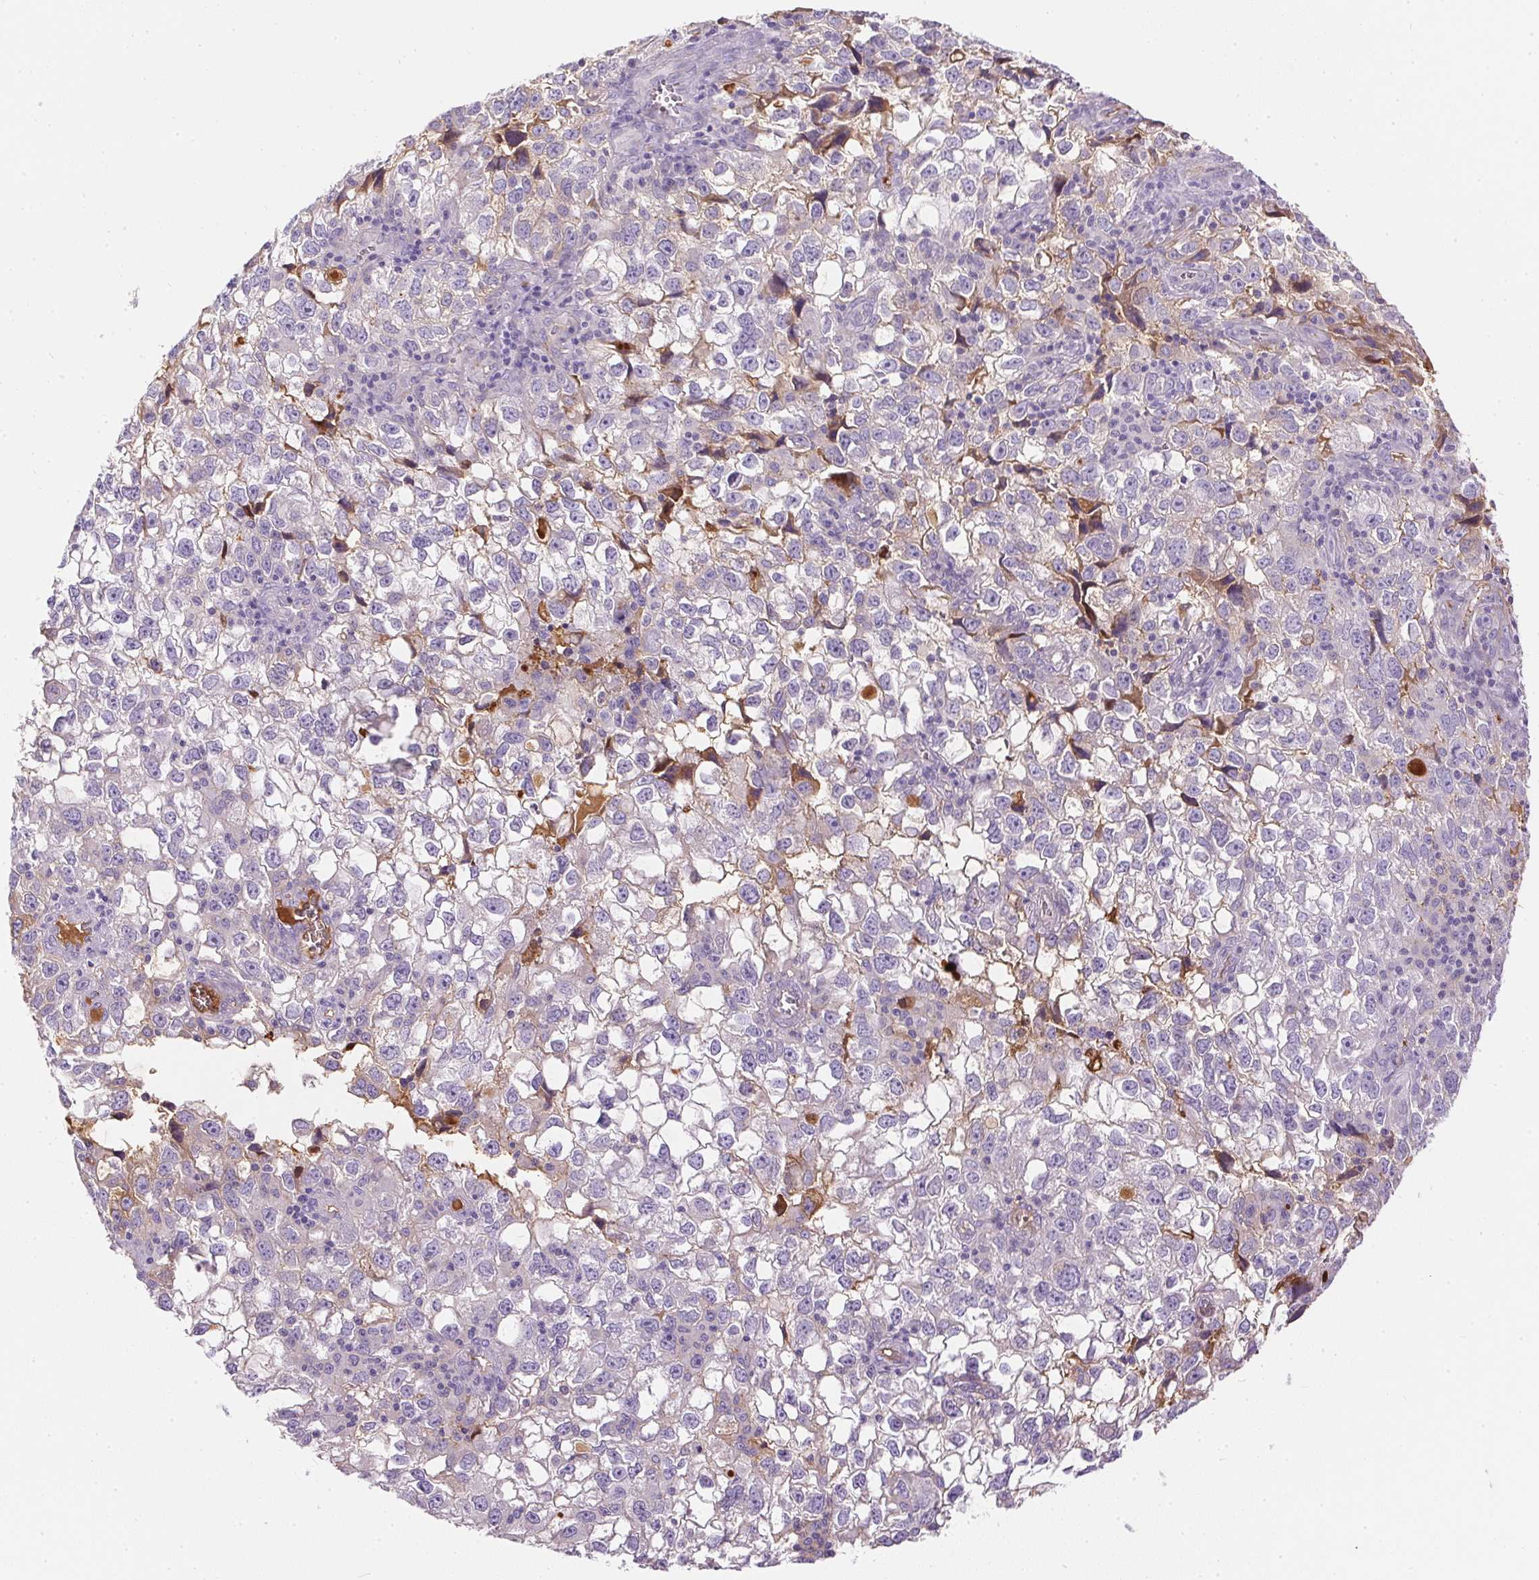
{"staining": {"intensity": "negative", "quantity": "none", "location": "none"}, "tissue": "cervical cancer", "cell_type": "Tumor cells", "image_type": "cancer", "snomed": [{"axis": "morphology", "description": "Squamous cell carcinoma, NOS"}, {"axis": "topography", "description": "Cervix"}], "caption": "Tumor cells show no significant protein expression in squamous cell carcinoma (cervical).", "gene": "ORM1", "patient": {"sex": "female", "age": 55}}